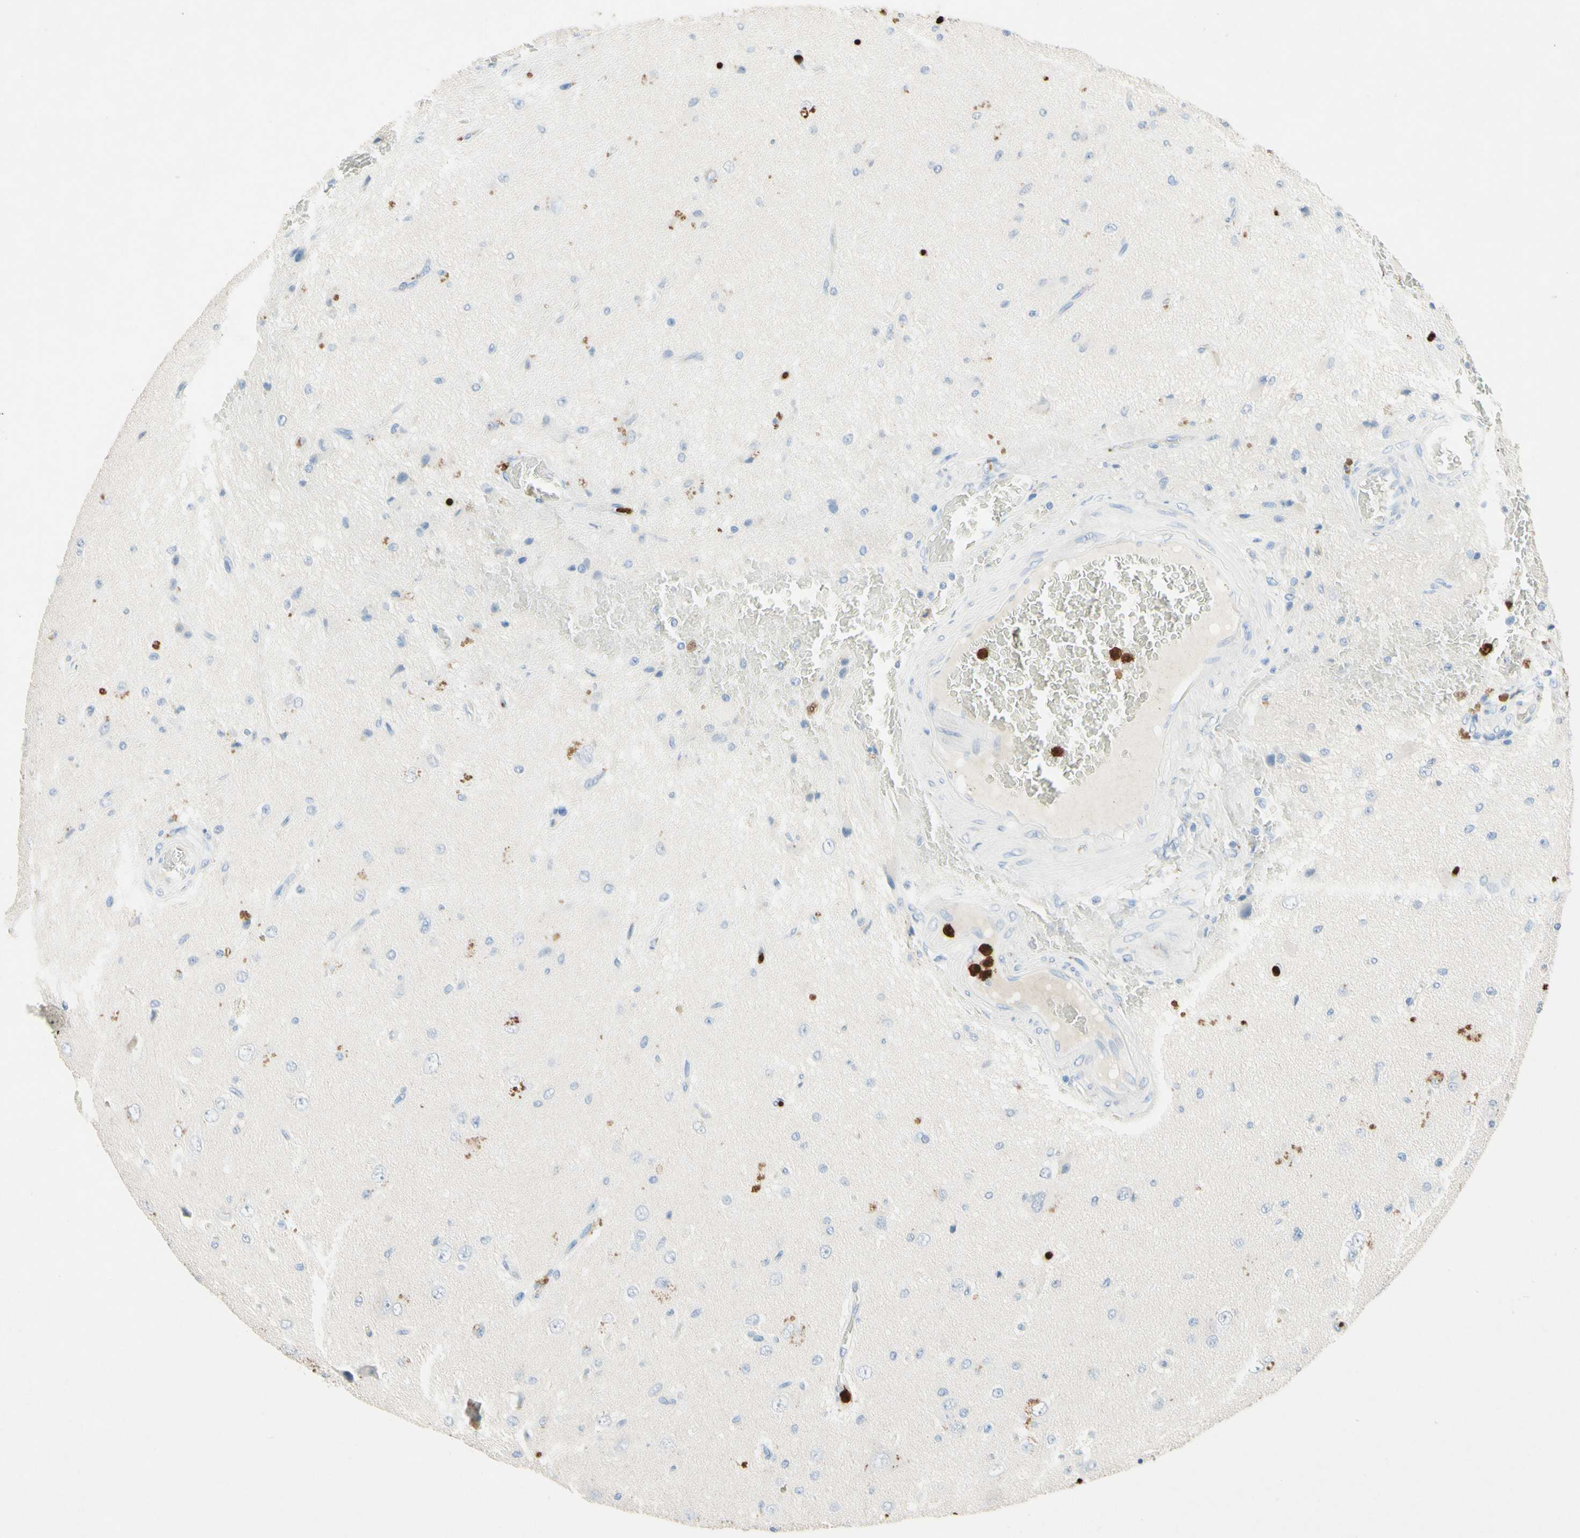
{"staining": {"intensity": "moderate", "quantity": "<25%", "location": "cytoplasmic/membranous"}, "tissue": "glioma", "cell_type": "Tumor cells", "image_type": "cancer", "snomed": [{"axis": "morphology", "description": "Glioma, malignant, High grade"}, {"axis": "topography", "description": "pancreas cauda"}], "caption": "Glioma stained with immunohistochemistry reveals moderate cytoplasmic/membranous expression in about <25% of tumor cells.", "gene": "NFKBIZ", "patient": {"sex": "male", "age": 60}}